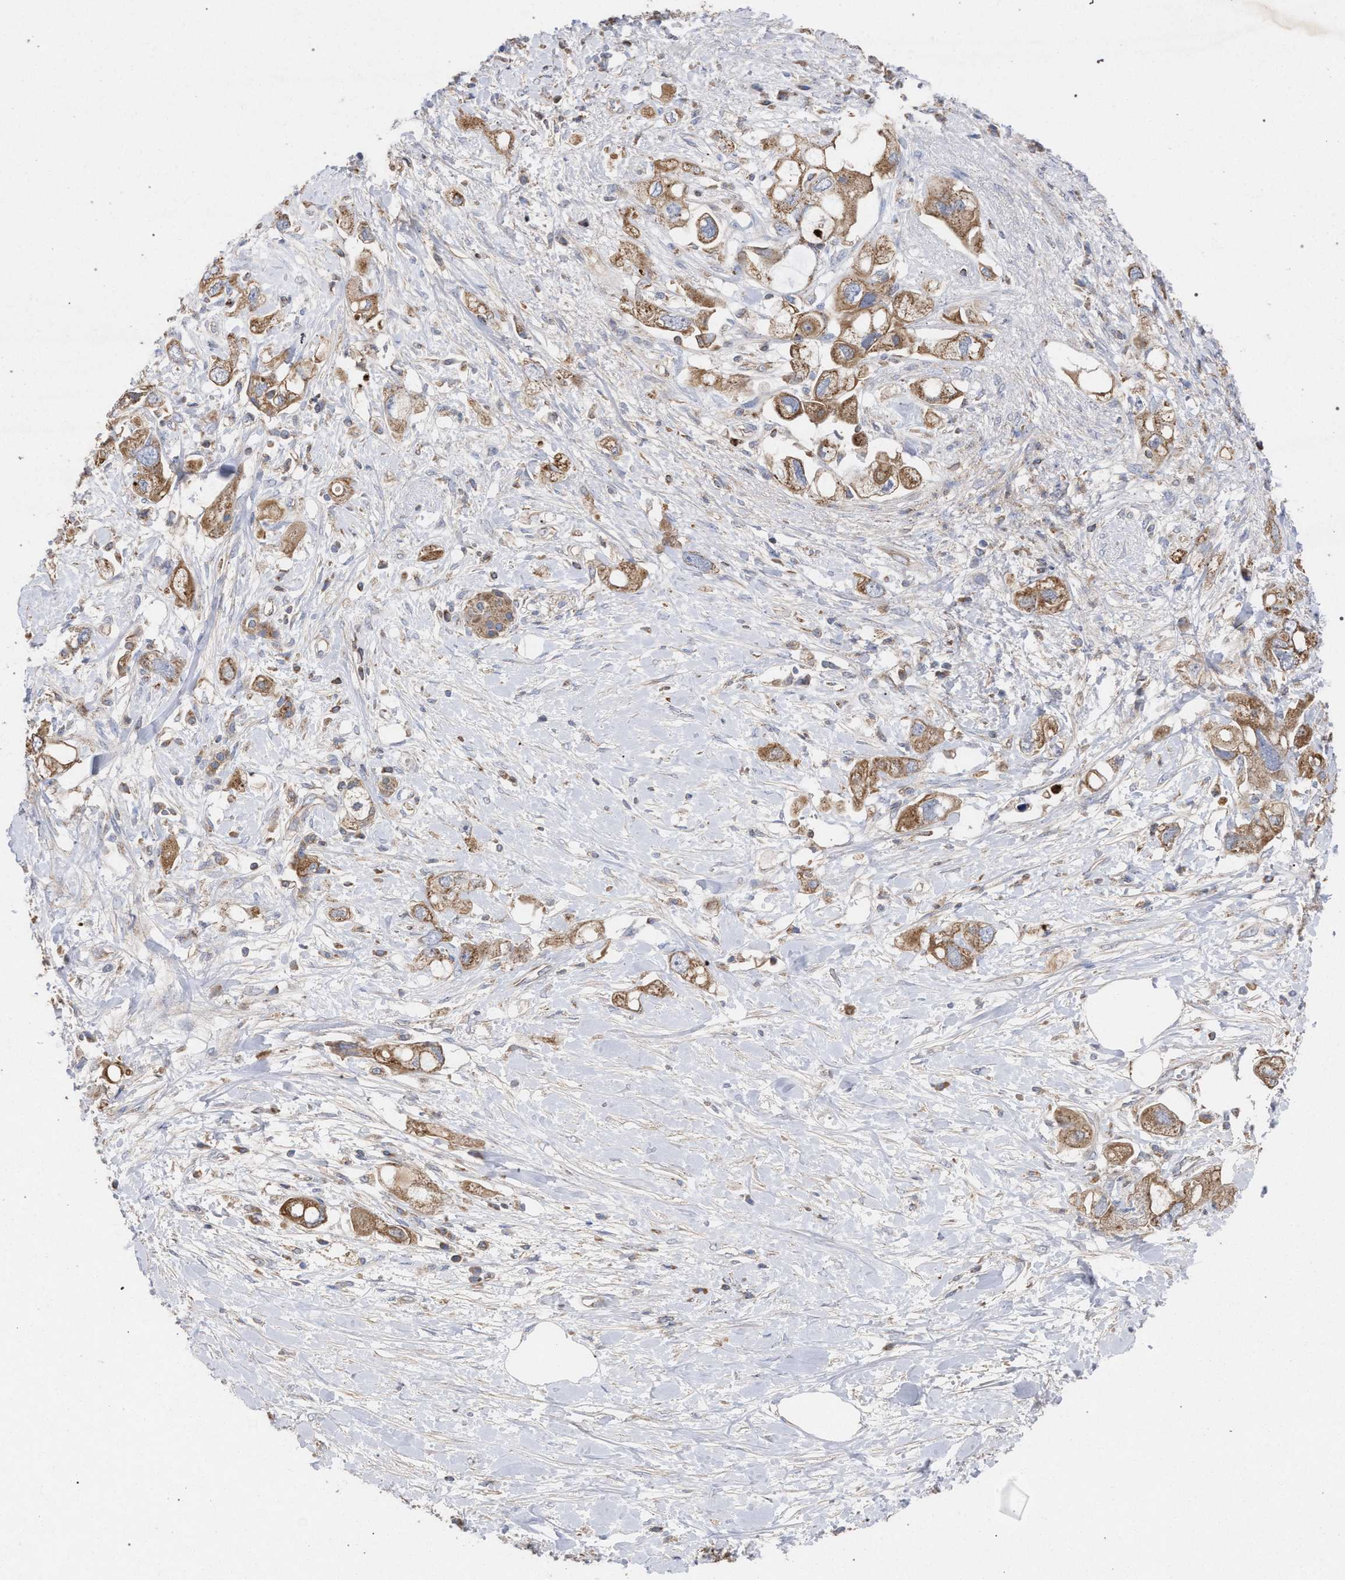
{"staining": {"intensity": "moderate", "quantity": ">75%", "location": "cytoplasmic/membranous"}, "tissue": "pancreatic cancer", "cell_type": "Tumor cells", "image_type": "cancer", "snomed": [{"axis": "morphology", "description": "Adenocarcinoma, NOS"}, {"axis": "topography", "description": "Pancreas"}], "caption": "Immunohistochemical staining of pancreatic cancer (adenocarcinoma) displays medium levels of moderate cytoplasmic/membranous positivity in approximately >75% of tumor cells.", "gene": "BCL2L12", "patient": {"sex": "female", "age": 56}}